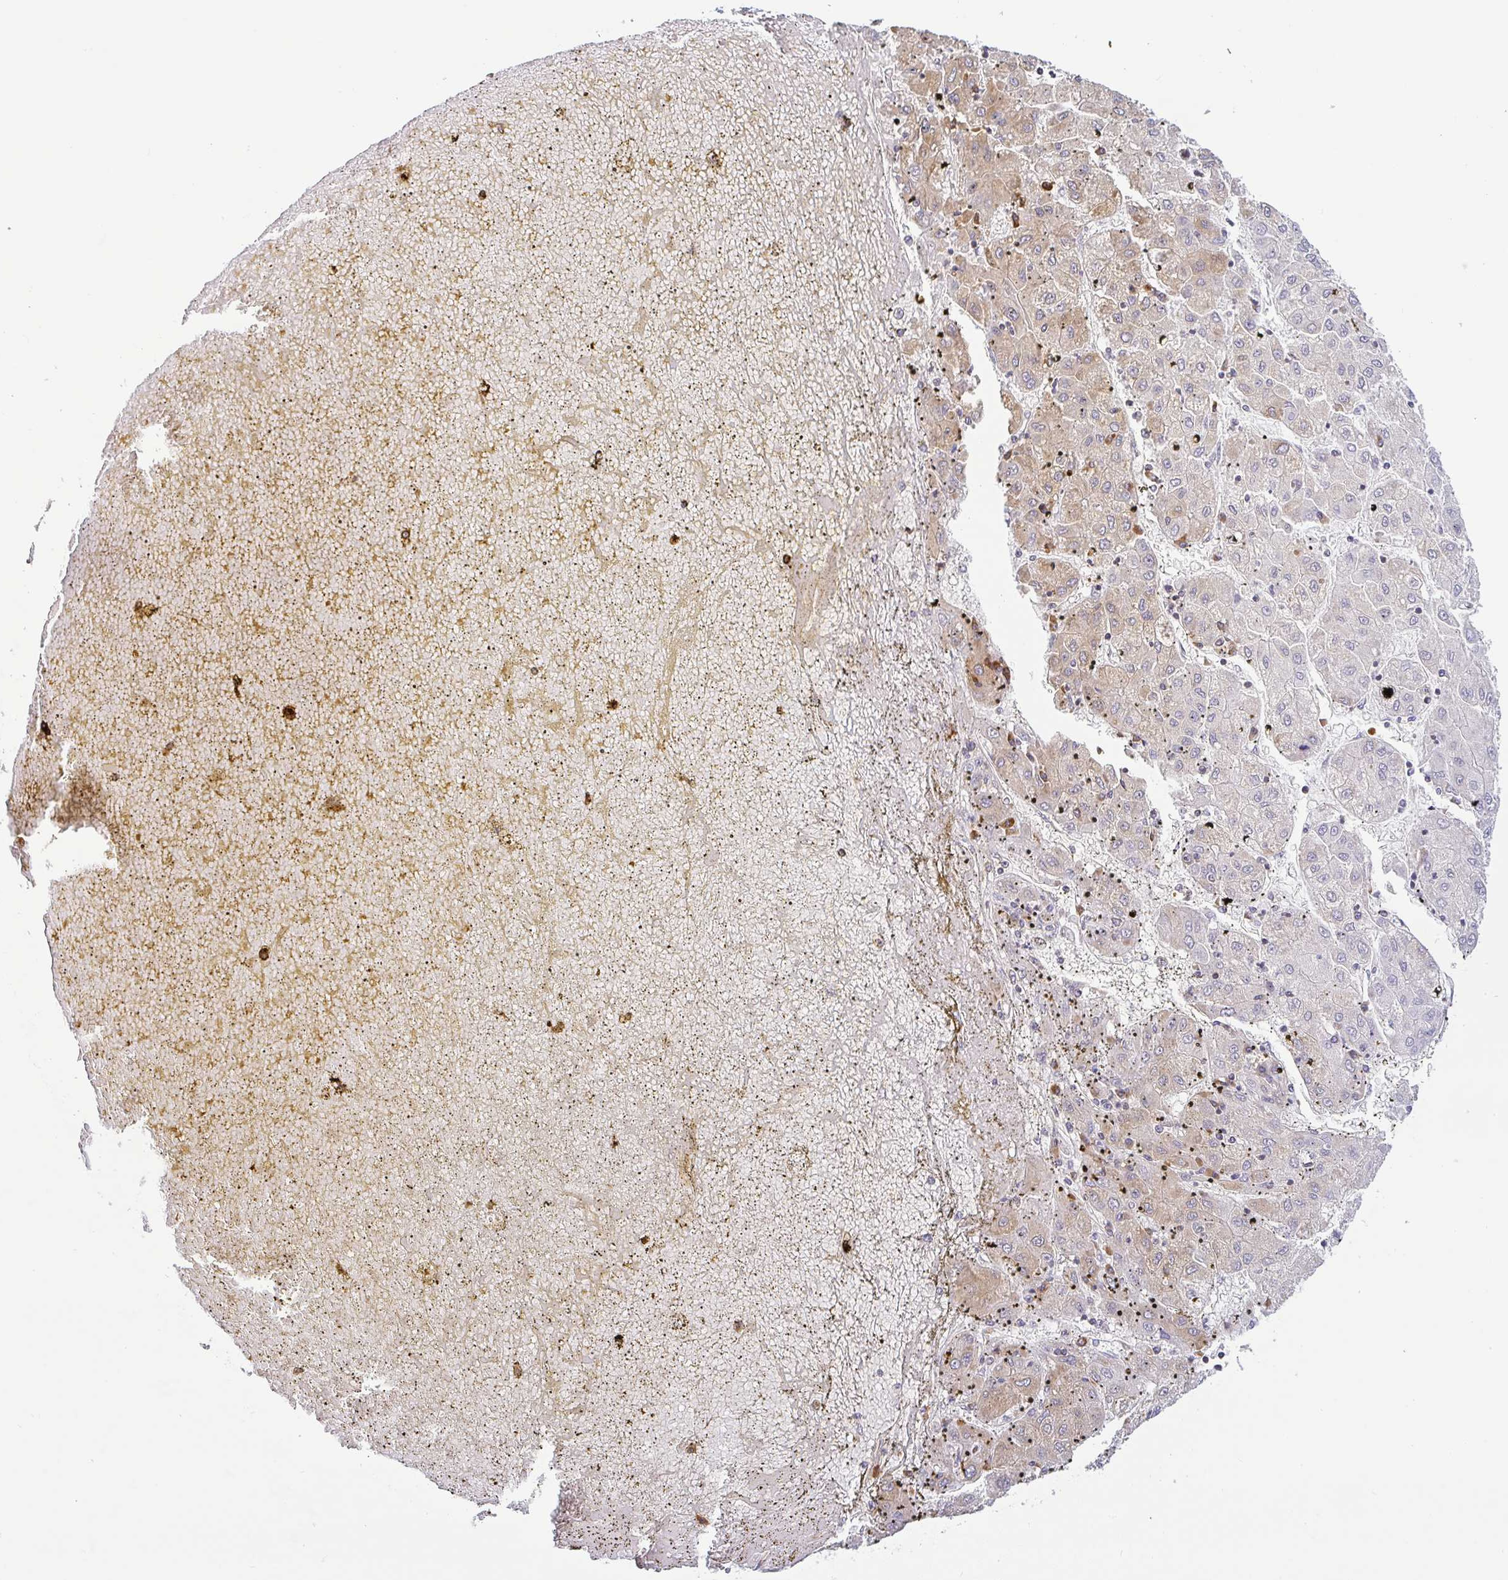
{"staining": {"intensity": "weak", "quantity": "25%-75%", "location": "cytoplasmic/membranous"}, "tissue": "liver cancer", "cell_type": "Tumor cells", "image_type": "cancer", "snomed": [{"axis": "morphology", "description": "Carcinoma, Hepatocellular, NOS"}, {"axis": "topography", "description": "Liver"}], "caption": "High-power microscopy captured an IHC histopathology image of liver cancer (hepatocellular carcinoma), revealing weak cytoplasmic/membranous positivity in approximately 25%-75% of tumor cells. (Brightfield microscopy of DAB IHC at high magnification).", "gene": "DERL2", "patient": {"sex": "male", "age": 72}}